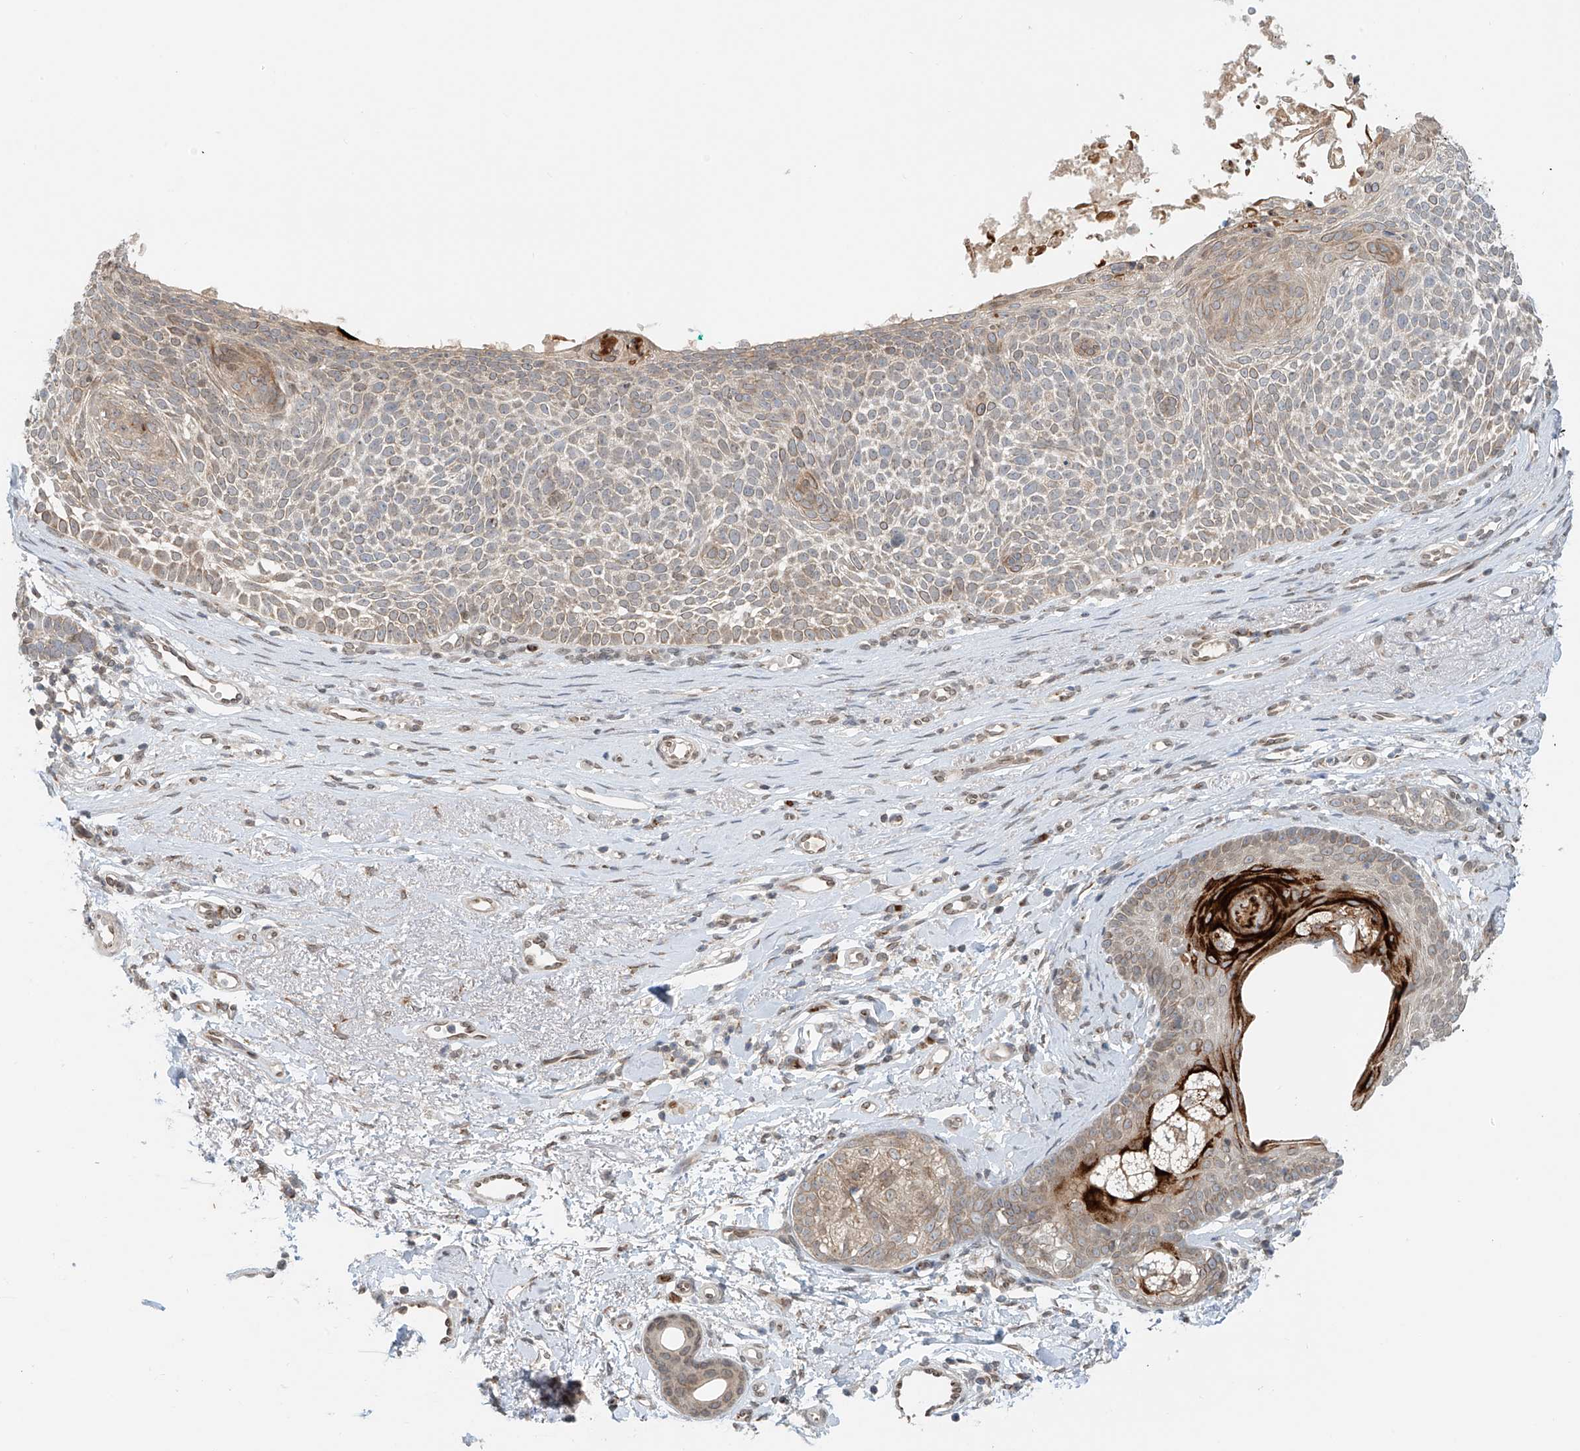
{"staining": {"intensity": "weak", "quantity": "25%-75%", "location": "cytoplasmic/membranous,nuclear"}, "tissue": "skin cancer", "cell_type": "Tumor cells", "image_type": "cancer", "snomed": [{"axis": "morphology", "description": "Basal cell carcinoma"}, {"axis": "topography", "description": "Skin"}], "caption": "DAB (3,3'-diaminobenzidine) immunohistochemical staining of skin cancer demonstrates weak cytoplasmic/membranous and nuclear protein expression in about 25%-75% of tumor cells.", "gene": "STARD9", "patient": {"sex": "female", "age": 81}}